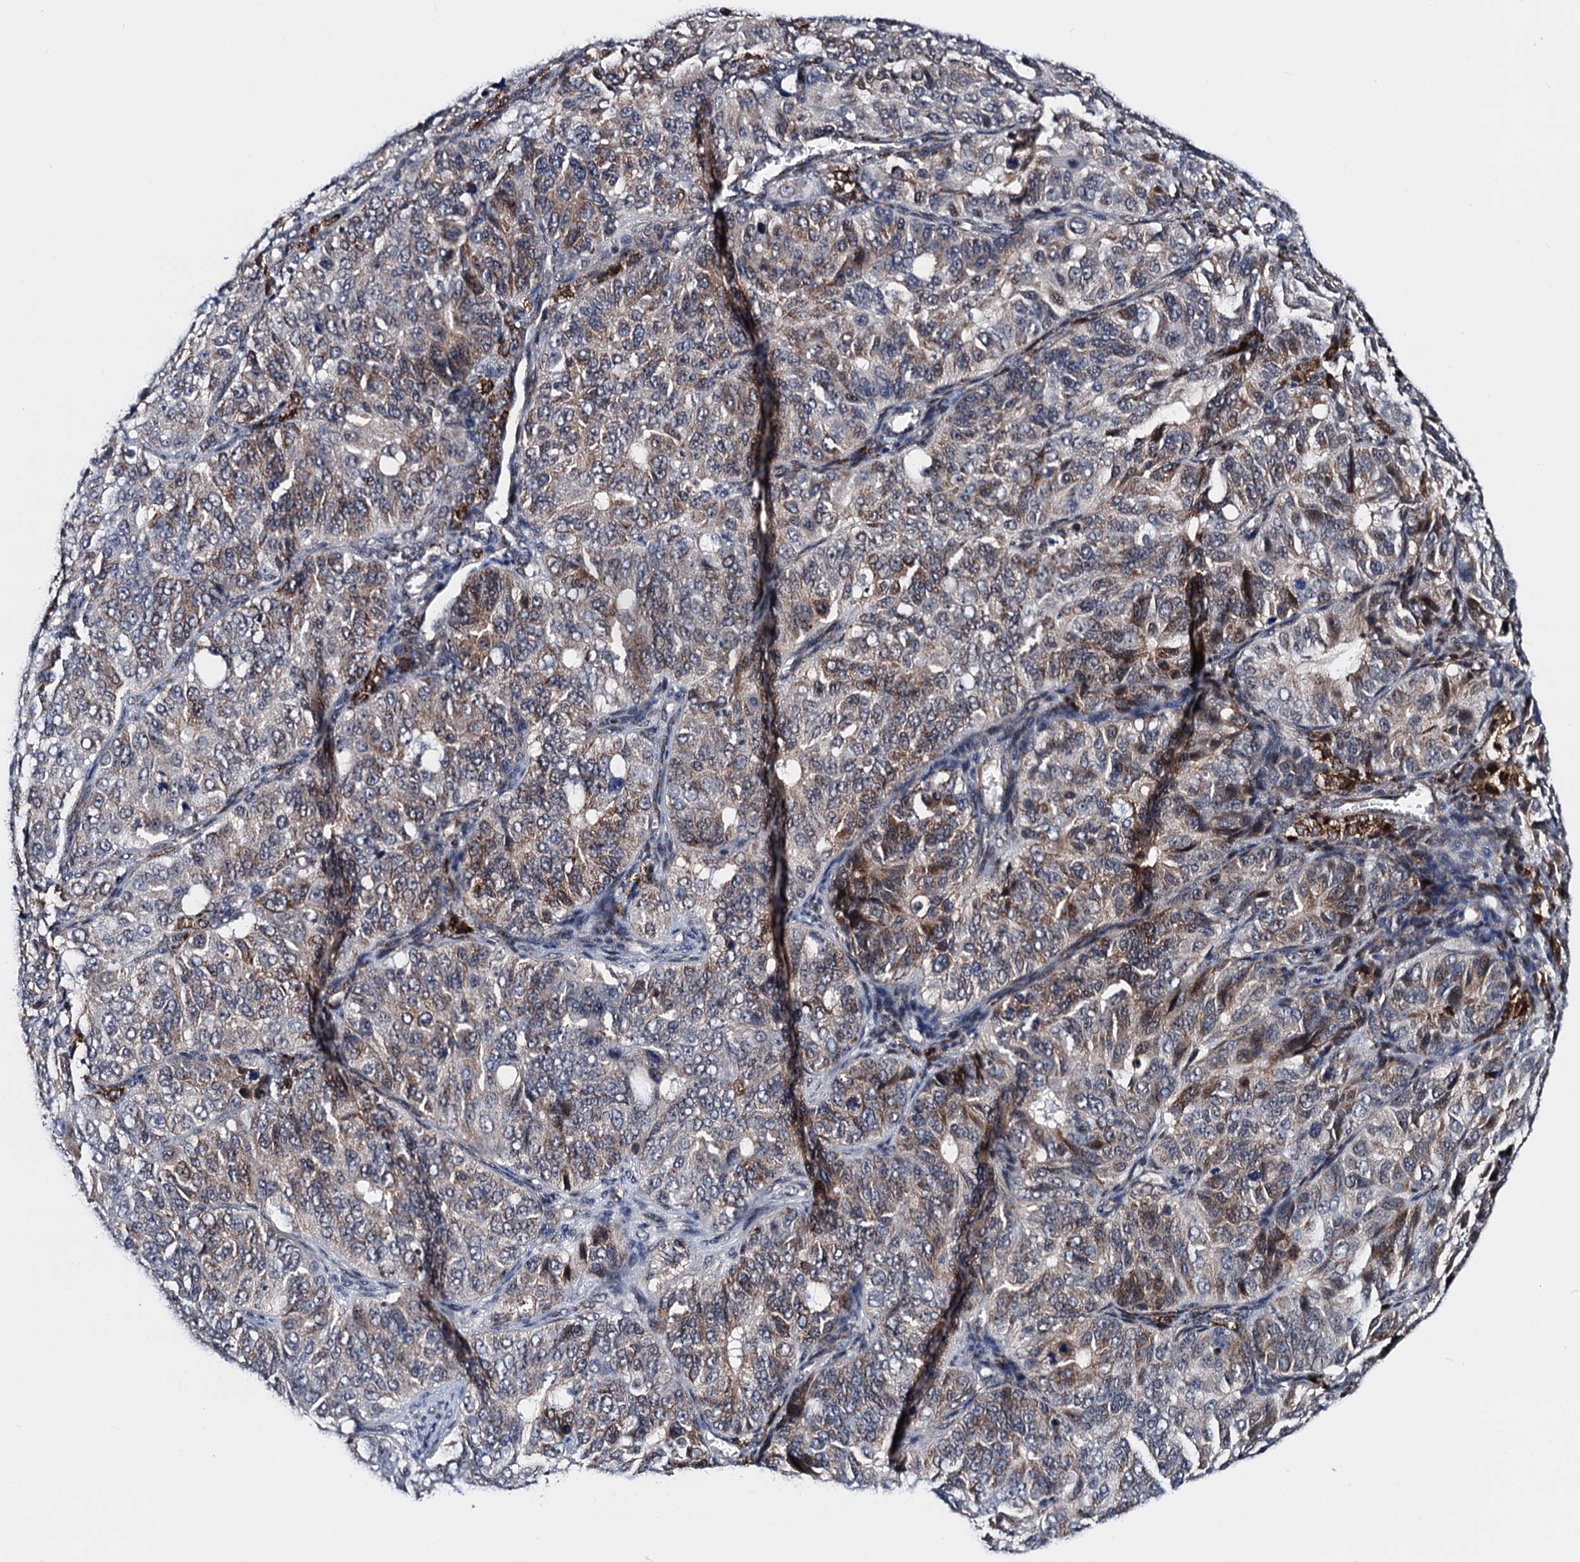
{"staining": {"intensity": "moderate", "quantity": "25%-75%", "location": "cytoplasmic/membranous"}, "tissue": "ovarian cancer", "cell_type": "Tumor cells", "image_type": "cancer", "snomed": [{"axis": "morphology", "description": "Carcinoma, endometroid"}, {"axis": "topography", "description": "Ovary"}], "caption": "Human ovarian endometroid carcinoma stained with a protein marker exhibits moderate staining in tumor cells.", "gene": "COA4", "patient": {"sex": "female", "age": 51}}